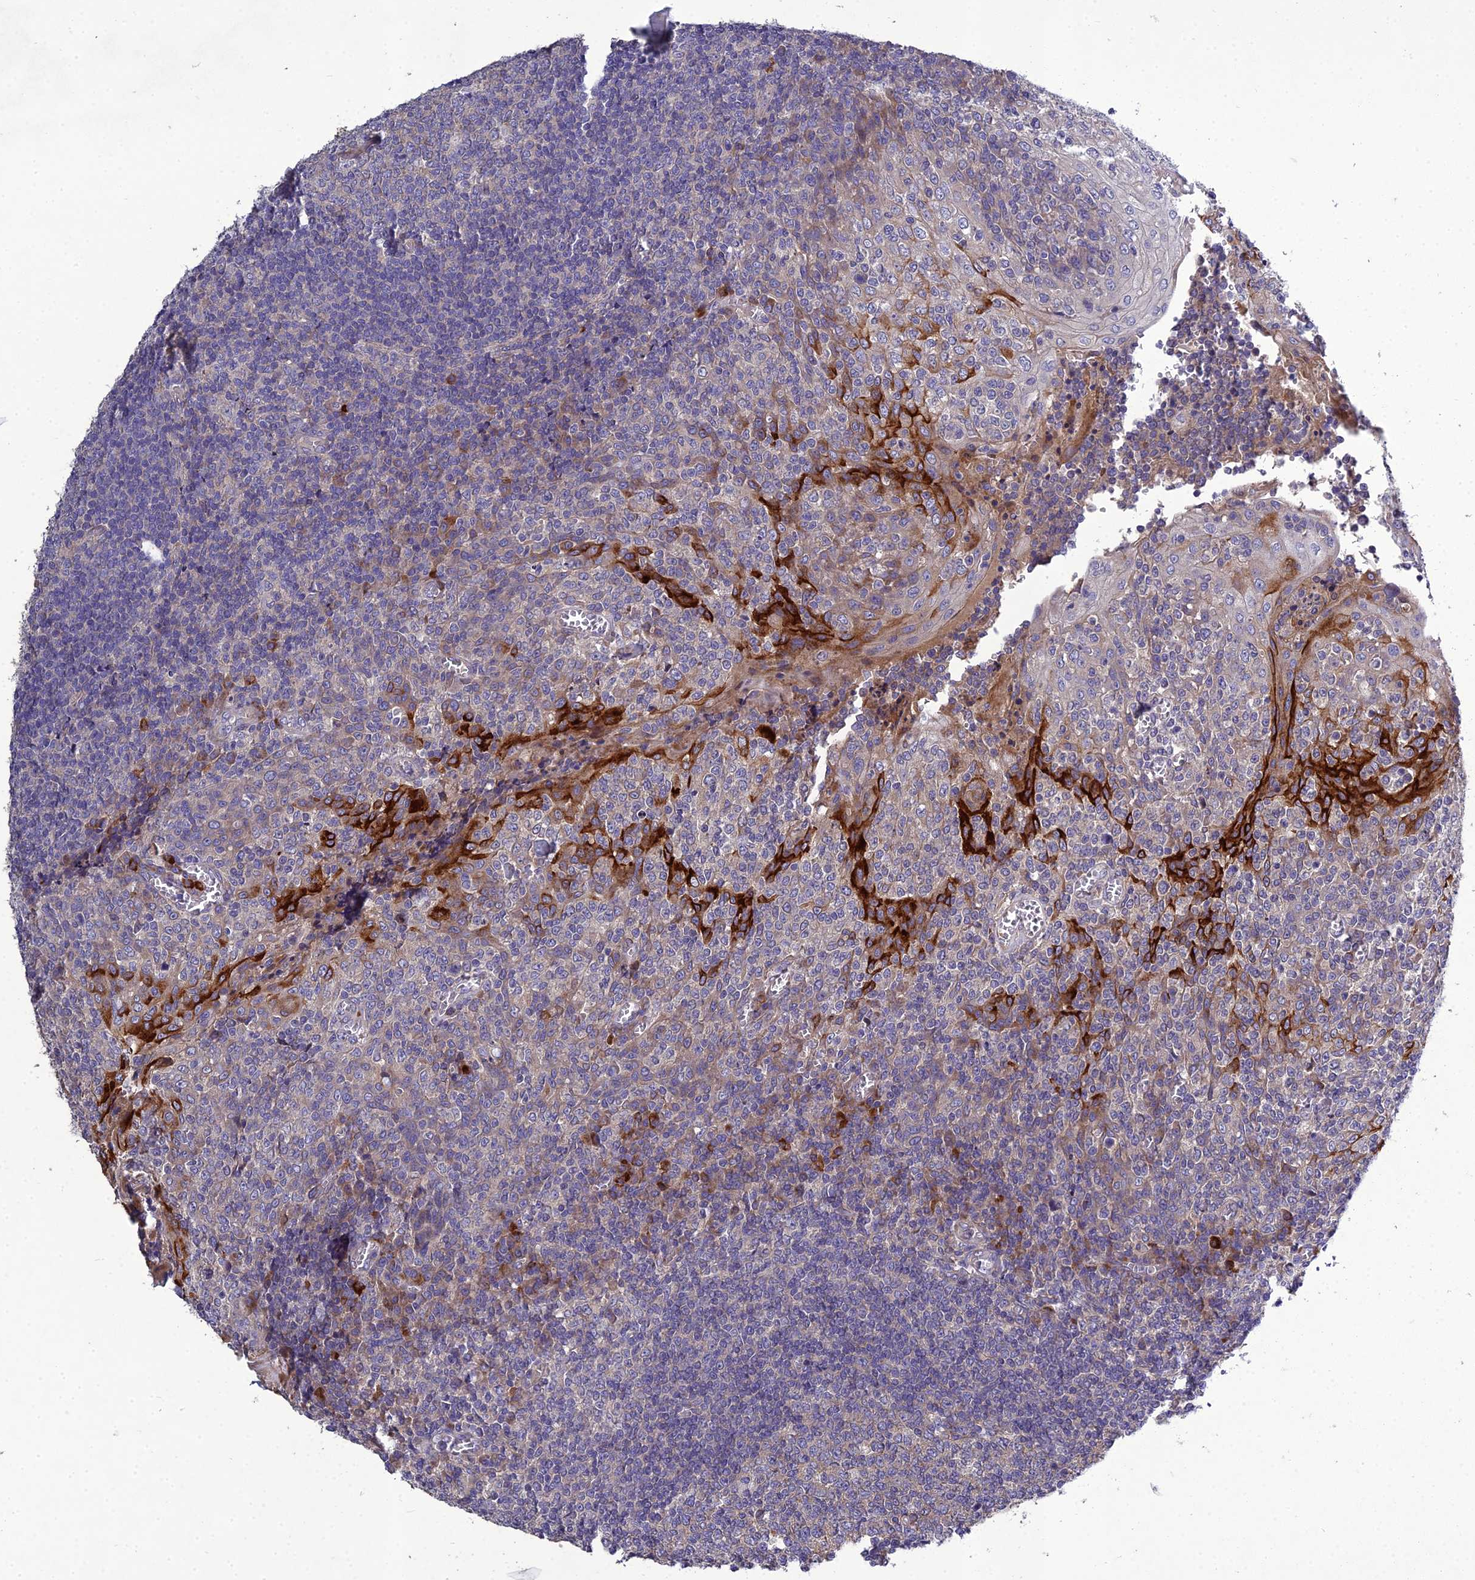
{"staining": {"intensity": "negative", "quantity": "none", "location": "none"}, "tissue": "tonsil", "cell_type": "Germinal center cells", "image_type": "normal", "snomed": [{"axis": "morphology", "description": "Normal tissue, NOS"}, {"axis": "topography", "description": "Tonsil"}], "caption": "Immunohistochemical staining of unremarkable human tonsil reveals no significant expression in germinal center cells.", "gene": "ADIPOR2", "patient": {"sex": "female", "age": 19}}